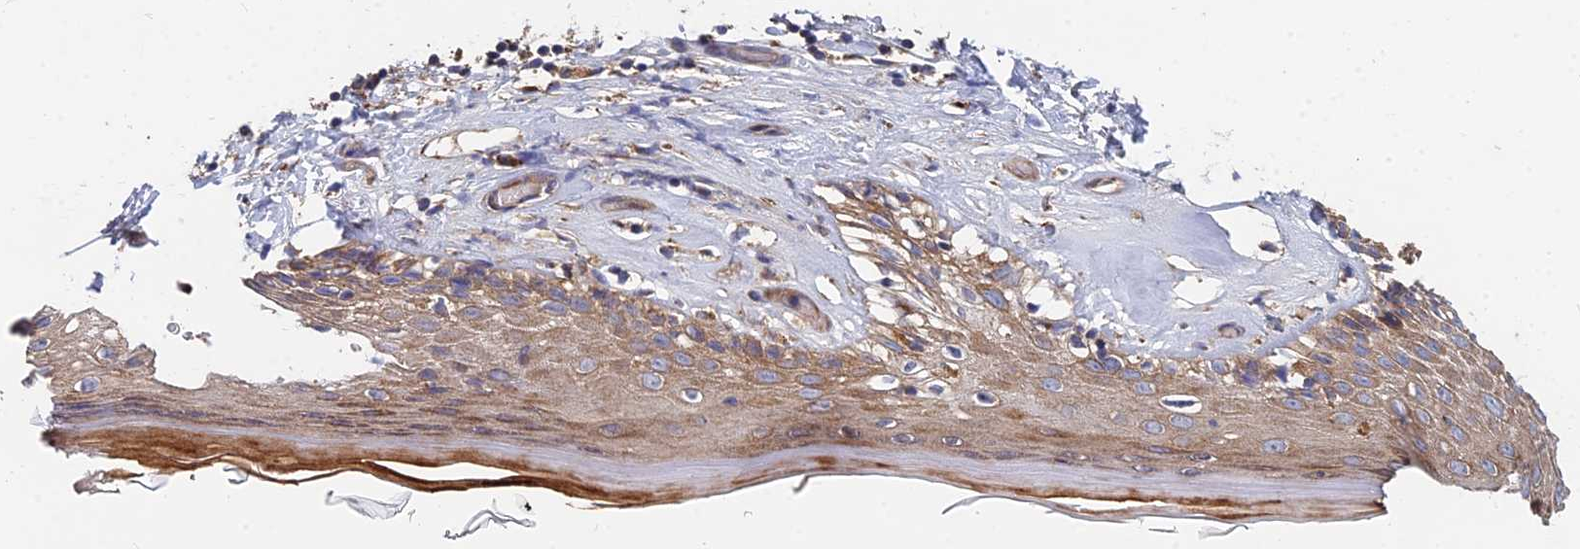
{"staining": {"intensity": "moderate", "quantity": ">75%", "location": "cytoplasmic/membranous"}, "tissue": "skin", "cell_type": "Epidermal cells", "image_type": "normal", "snomed": [{"axis": "morphology", "description": "Normal tissue, NOS"}, {"axis": "topography", "description": "Adipose tissue"}, {"axis": "topography", "description": "Vascular tissue"}, {"axis": "topography", "description": "Vulva"}, {"axis": "topography", "description": "Peripheral nerve tissue"}], "caption": "Protein staining displays moderate cytoplasmic/membranous staining in about >75% of epidermal cells in unremarkable skin.", "gene": "CCZ1B", "patient": {"sex": "female", "age": 86}}